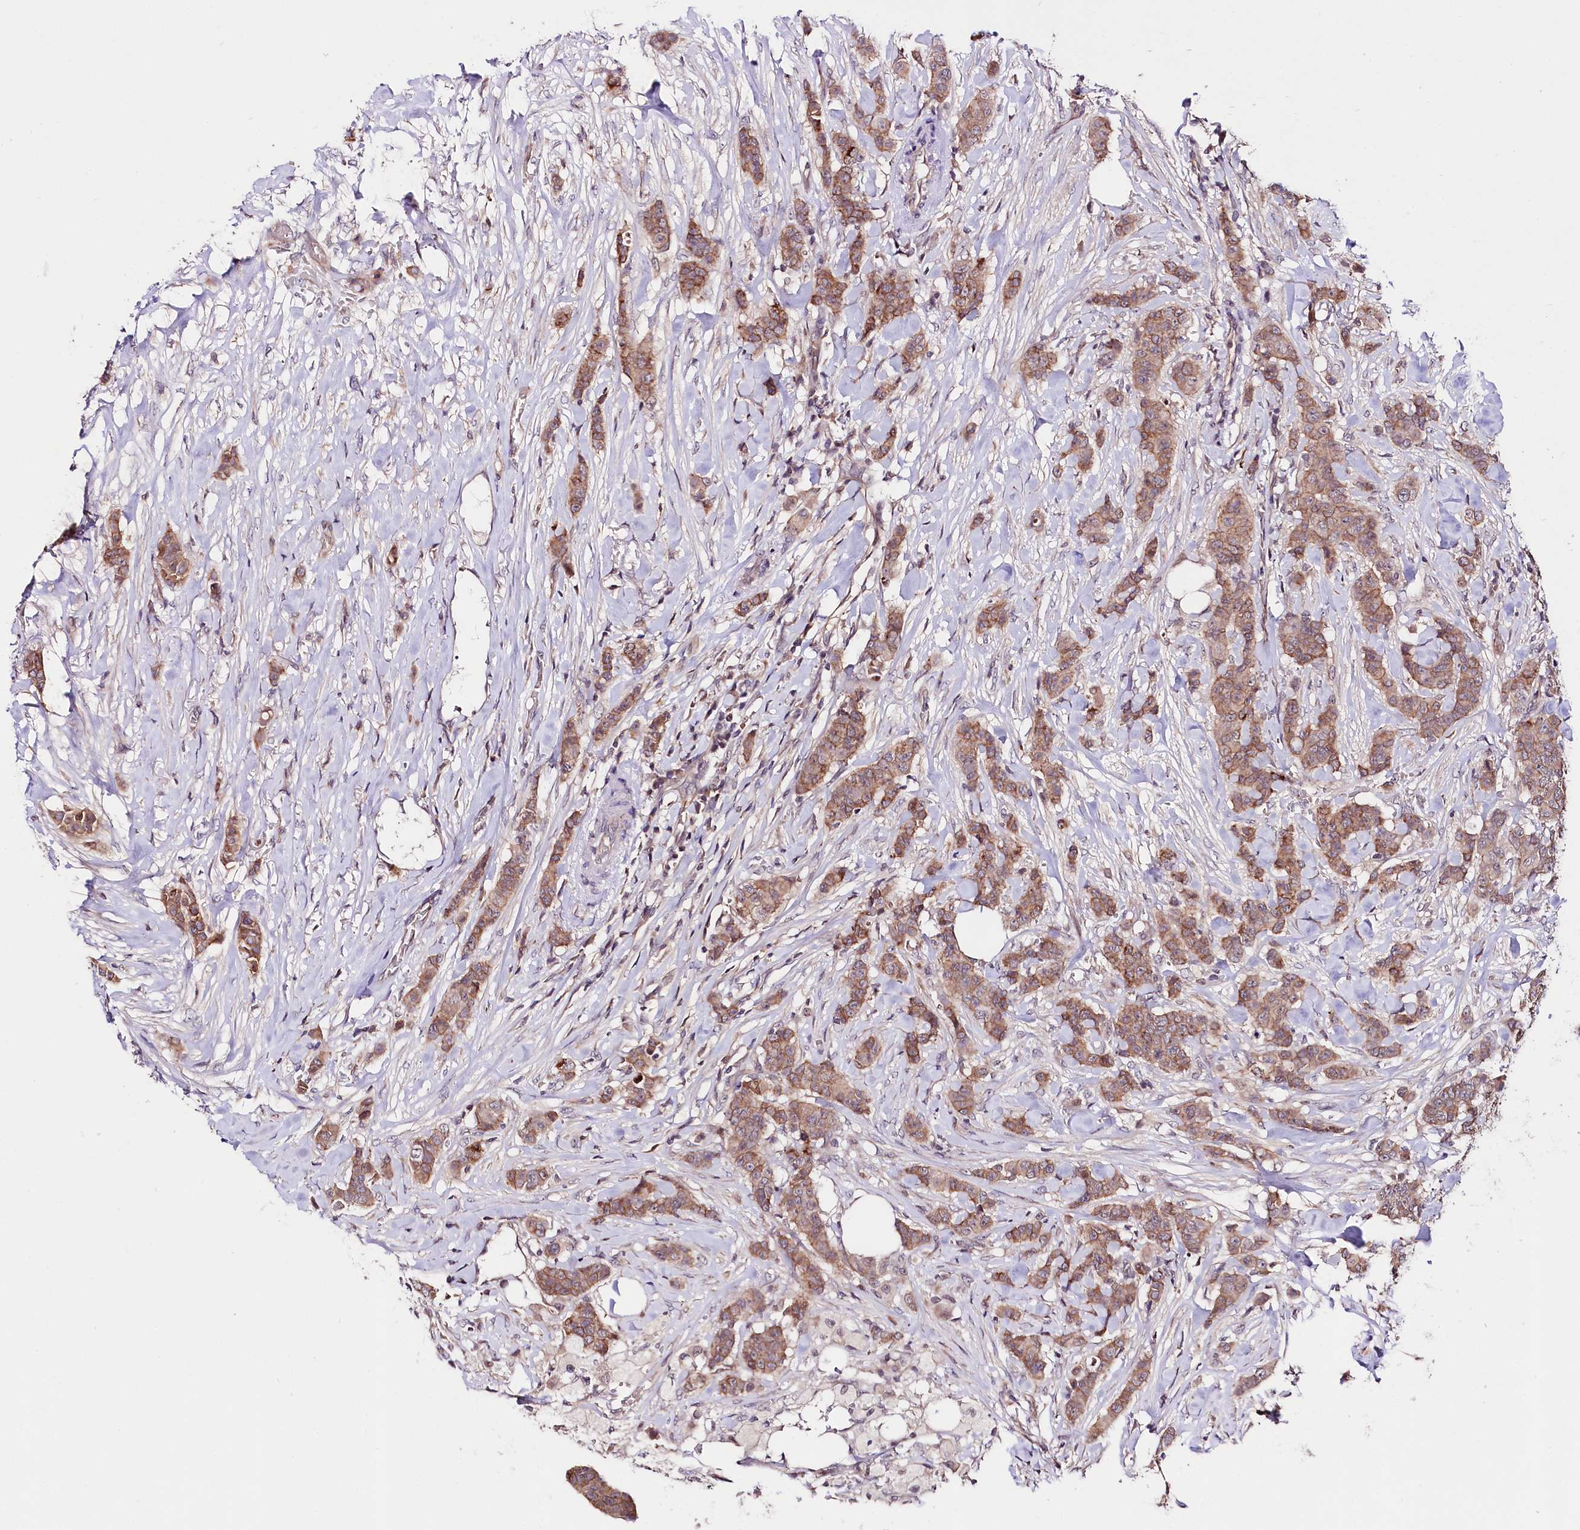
{"staining": {"intensity": "moderate", "quantity": ">75%", "location": "cytoplasmic/membranous"}, "tissue": "breast cancer", "cell_type": "Tumor cells", "image_type": "cancer", "snomed": [{"axis": "morphology", "description": "Duct carcinoma"}, {"axis": "topography", "description": "Breast"}], "caption": "Breast cancer stained with a brown dye exhibits moderate cytoplasmic/membranous positive expression in about >75% of tumor cells.", "gene": "TAFAZZIN", "patient": {"sex": "female", "age": 40}}